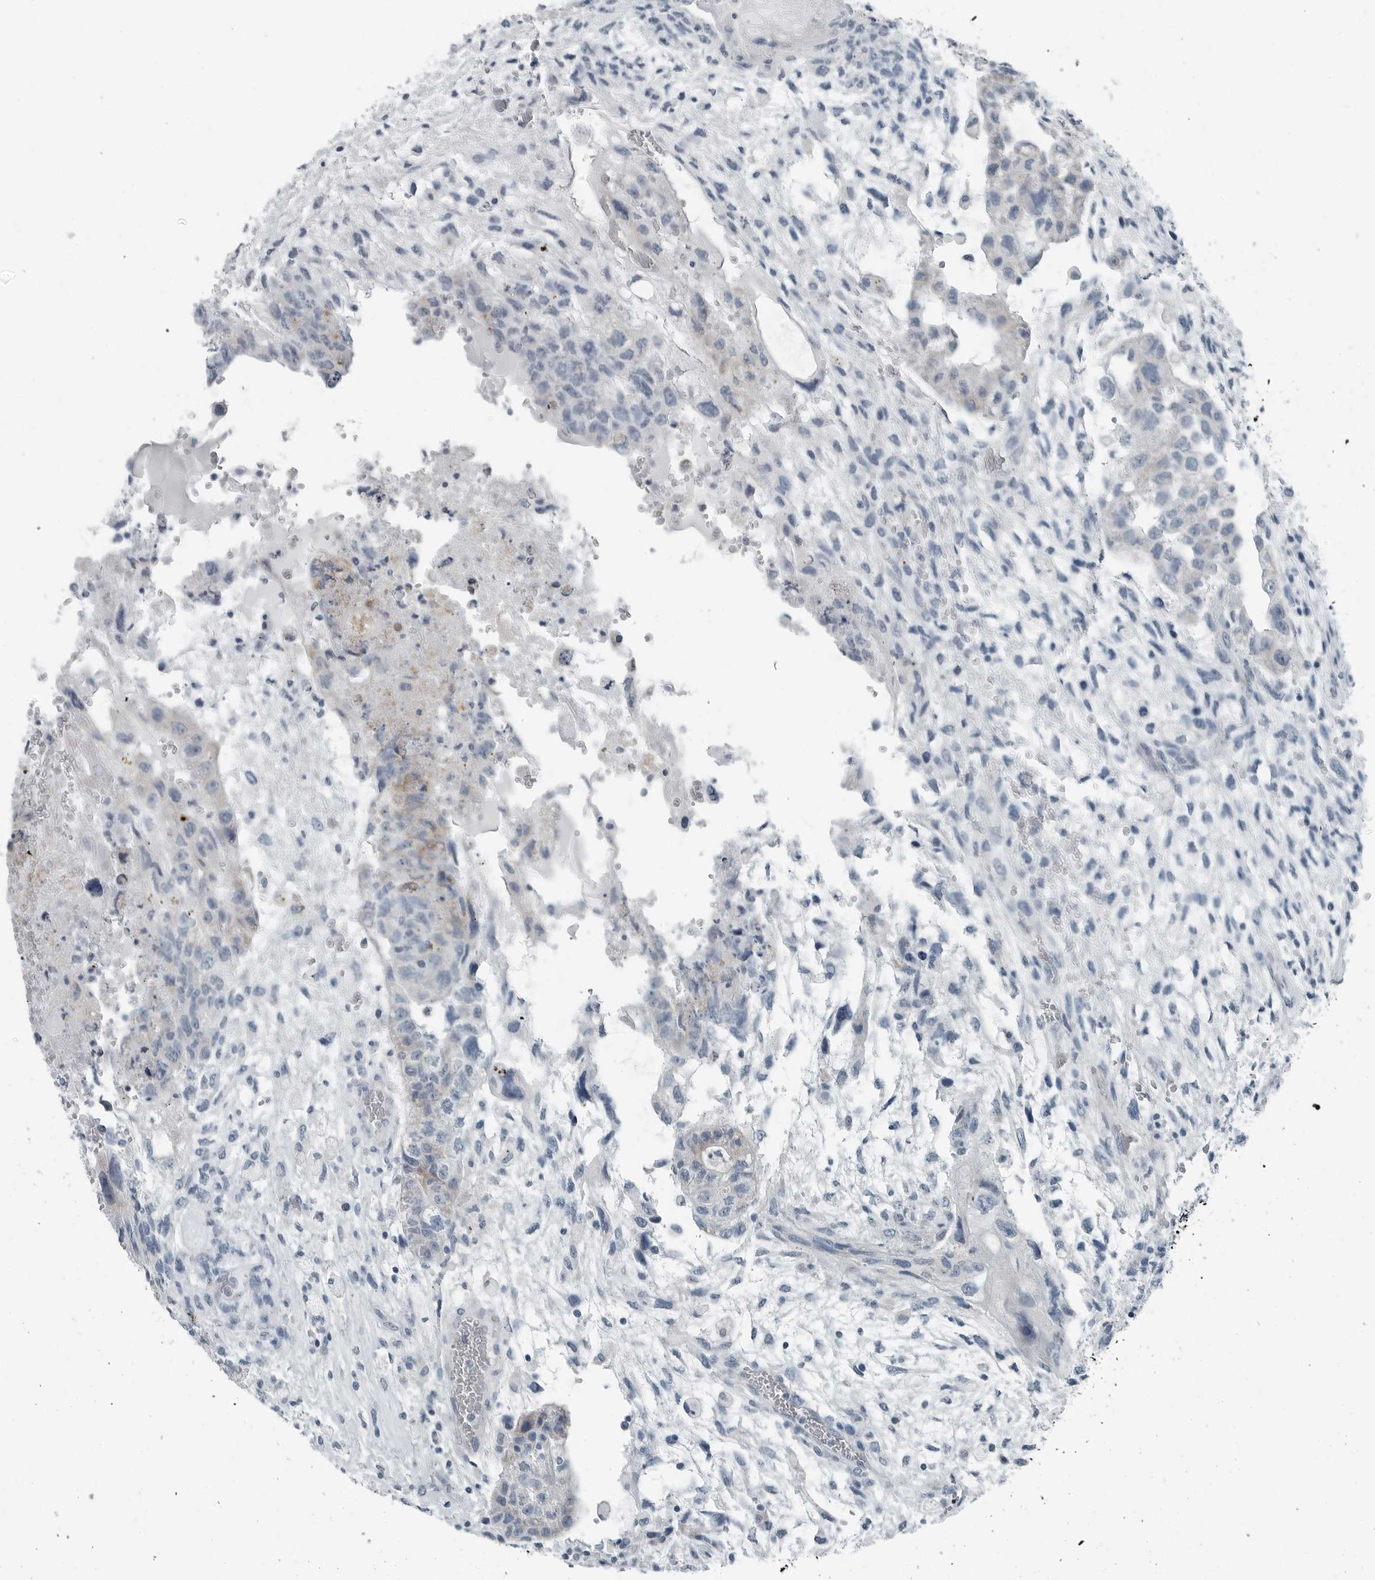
{"staining": {"intensity": "negative", "quantity": "none", "location": "none"}, "tissue": "testis cancer", "cell_type": "Tumor cells", "image_type": "cancer", "snomed": [{"axis": "morphology", "description": "Carcinoma, Embryonal, NOS"}, {"axis": "topography", "description": "Testis"}], "caption": "Immunohistochemical staining of testis cancer demonstrates no significant positivity in tumor cells.", "gene": "ZPBP2", "patient": {"sex": "male", "age": 36}}